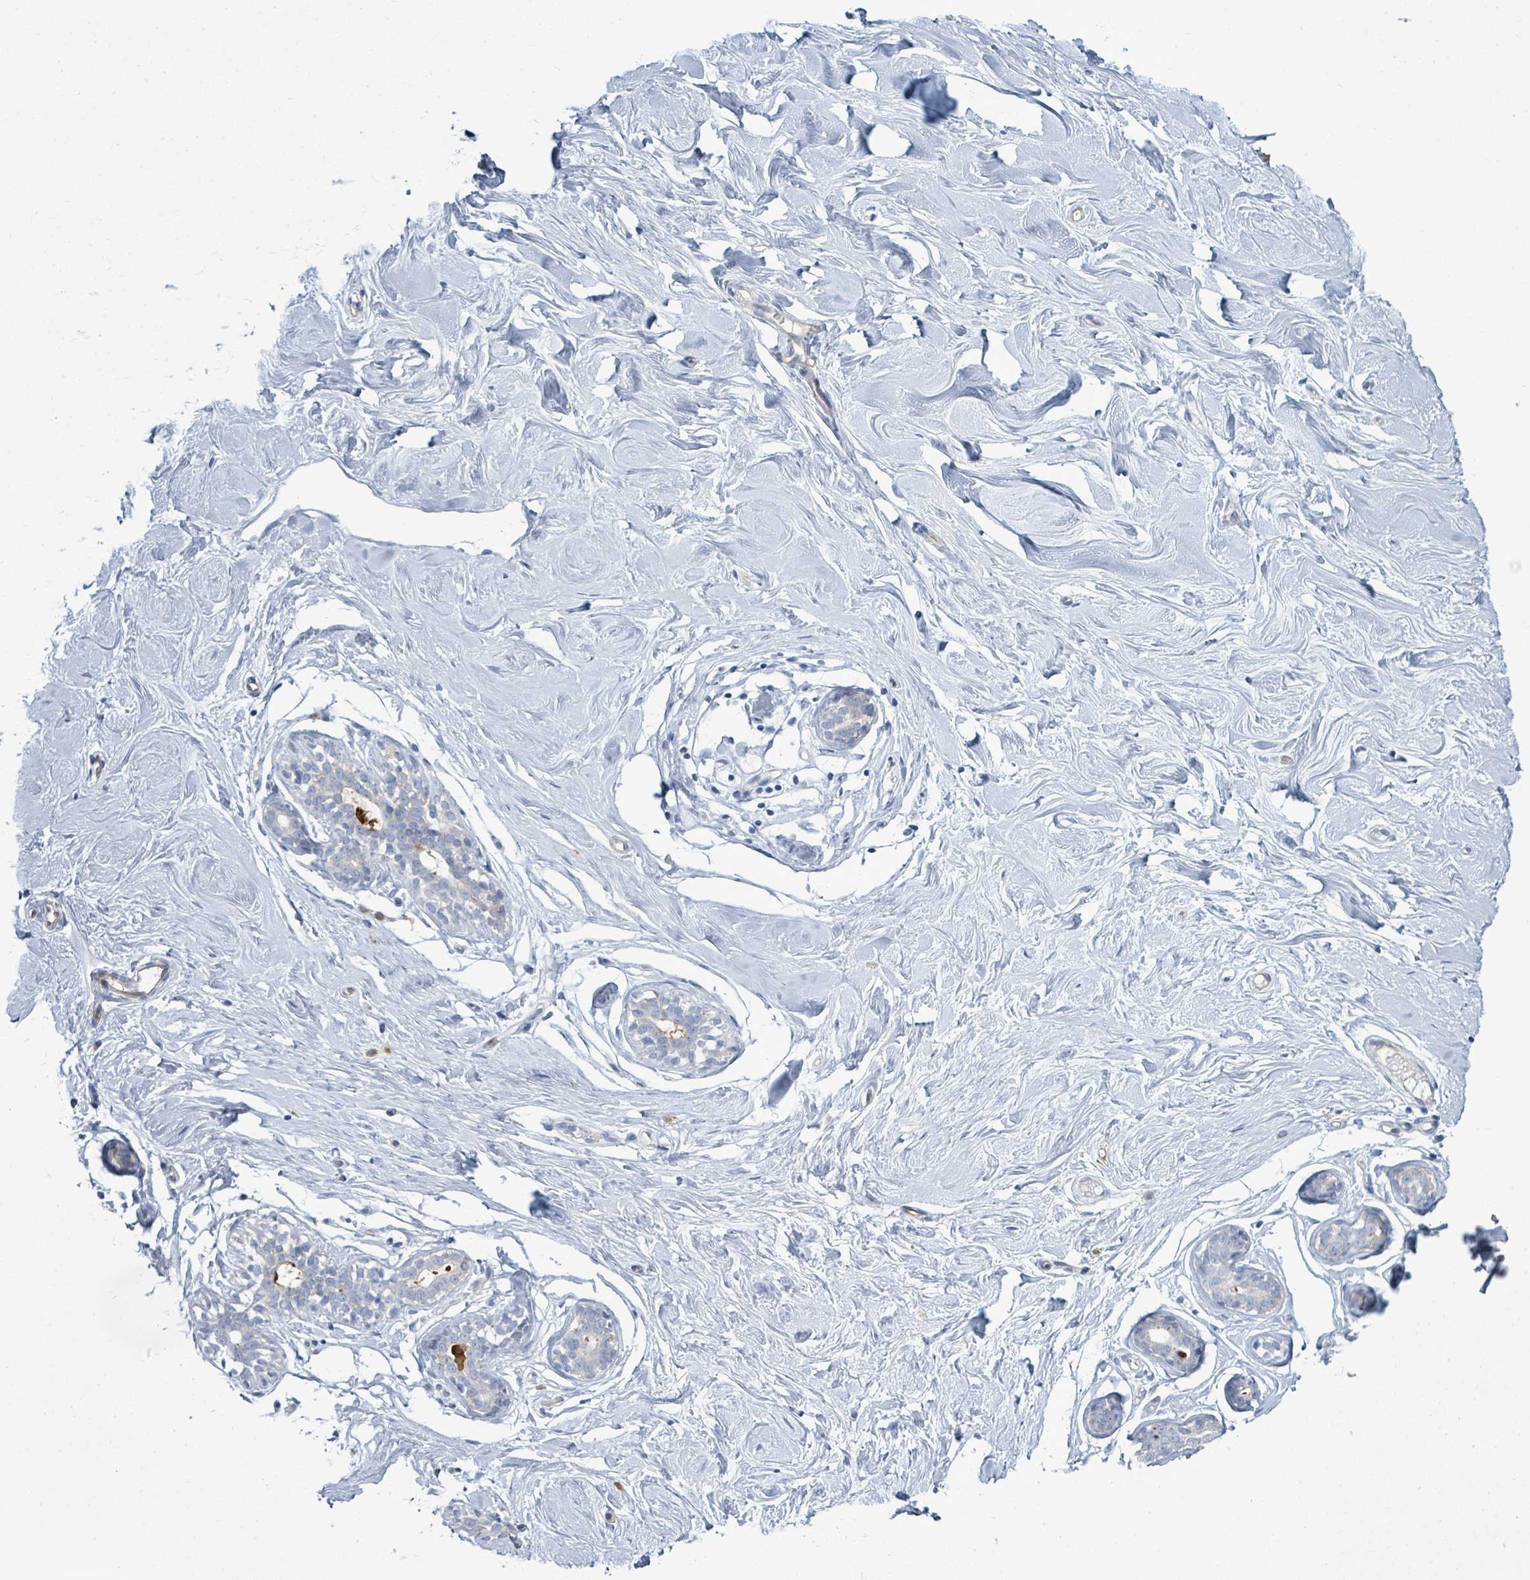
{"staining": {"intensity": "negative", "quantity": "none", "location": "none"}, "tissue": "breast", "cell_type": "Adipocytes", "image_type": "normal", "snomed": [{"axis": "morphology", "description": "Normal tissue, NOS"}, {"axis": "topography", "description": "Breast"}], "caption": "A high-resolution image shows IHC staining of normal breast, which demonstrates no significant staining in adipocytes.", "gene": "SIRPB1", "patient": {"sex": "female", "age": 23}}